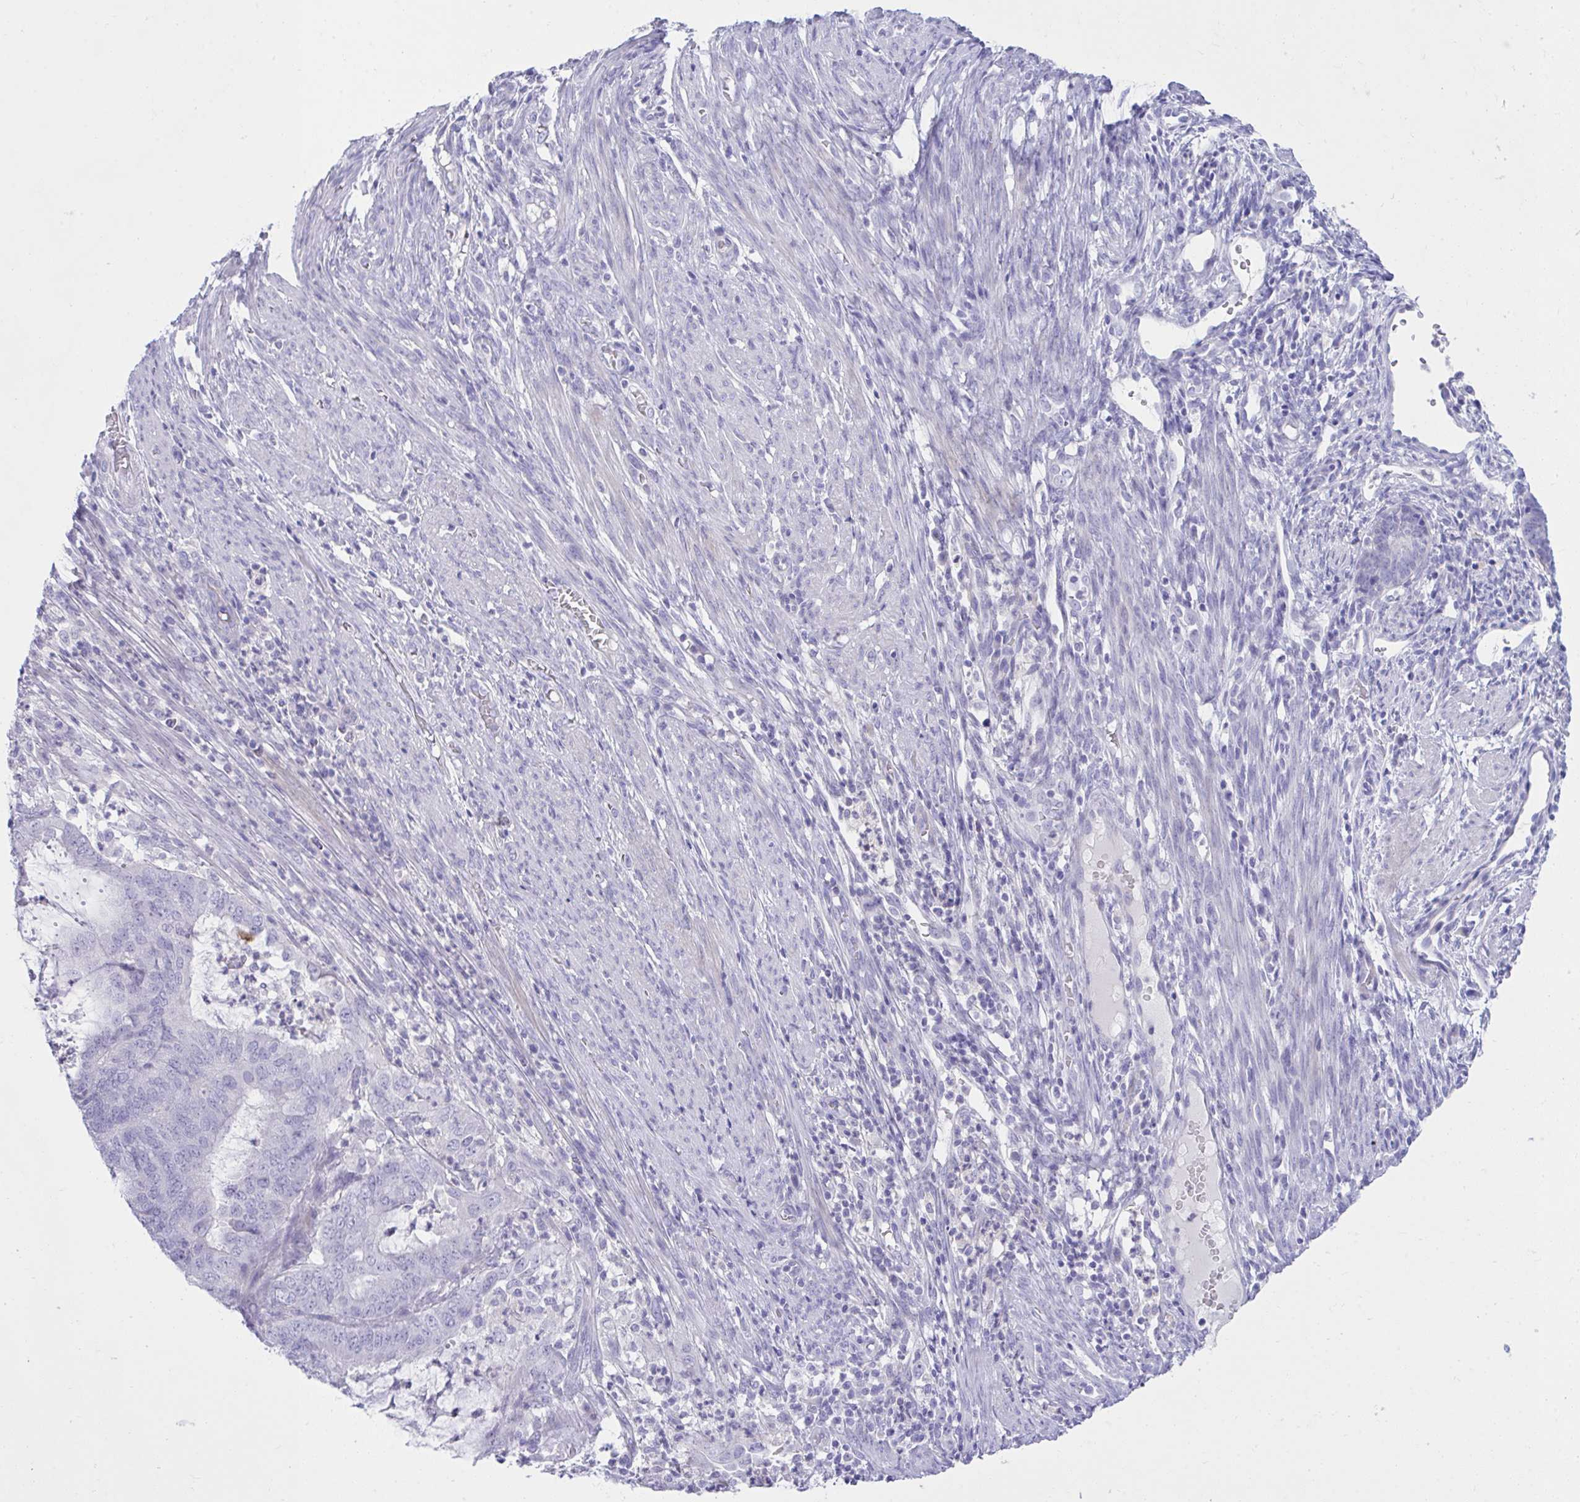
{"staining": {"intensity": "negative", "quantity": "none", "location": "none"}, "tissue": "endometrial cancer", "cell_type": "Tumor cells", "image_type": "cancer", "snomed": [{"axis": "morphology", "description": "Adenocarcinoma, NOS"}, {"axis": "topography", "description": "Endometrium"}], "caption": "The image exhibits no staining of tumor cells in endometrial cancer.", "gene": "PLEKHH1", "patient": {"sex": "female", "age": 51}}